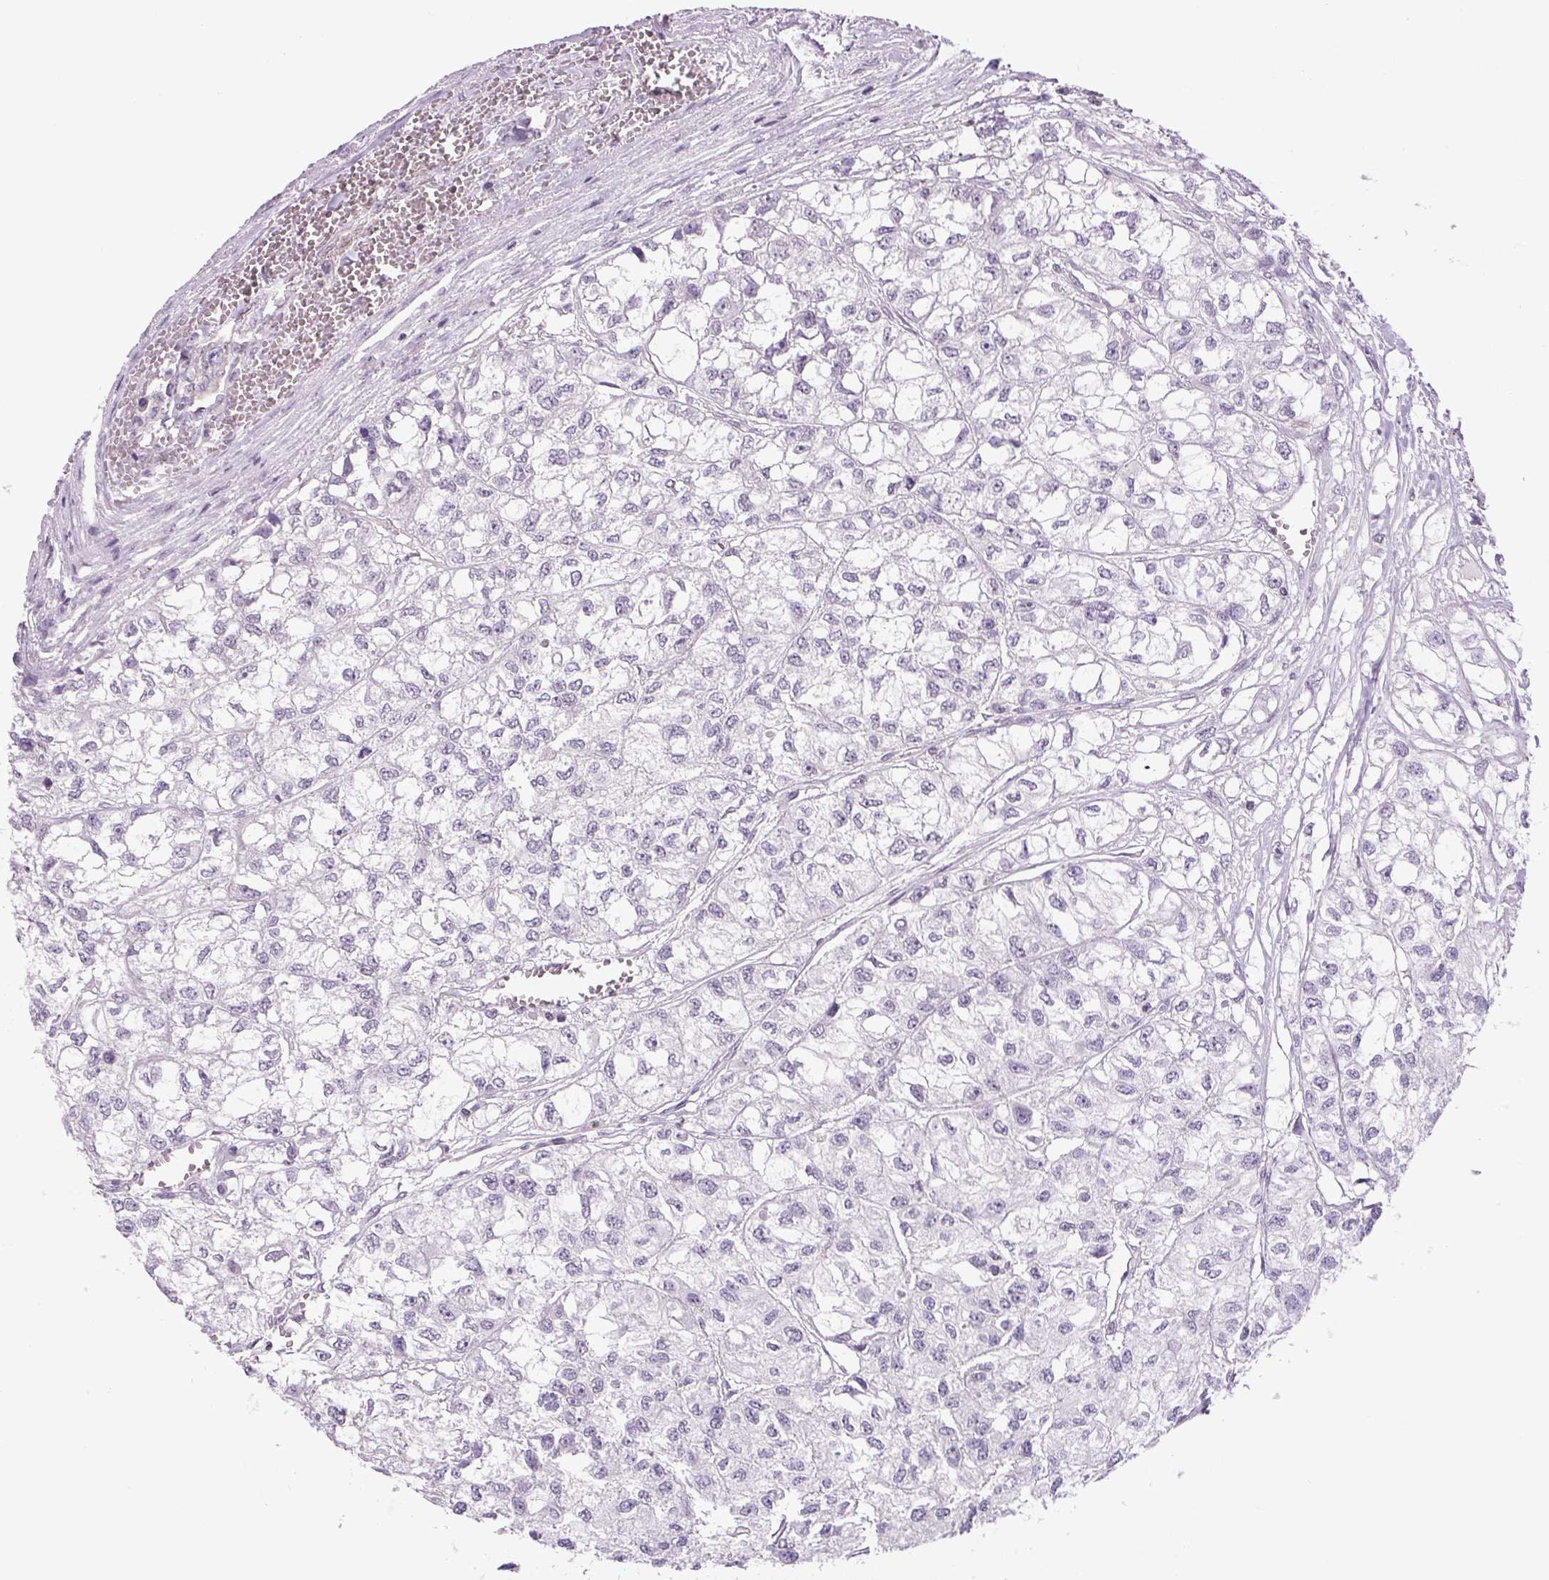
{"staining": {"intensity": "negative", "quantity": "none", "location": "none"}, "tissue": "renal cancer", "cell_type": "Tumor cells", "image_type": "cancer", "snomed": [{"axis": "morphology", "description": "Adenocarcinoma, NOS"}, {"axis": "topography", "description": "Kidney"}], "caption": "Immunohistochemistry (IHC) of human renal cancer (adenocarcinoma) exhibits no staining in tumor cells.", "gene": "PRRT1", "patient": {"sex": "male", "age": 56}}